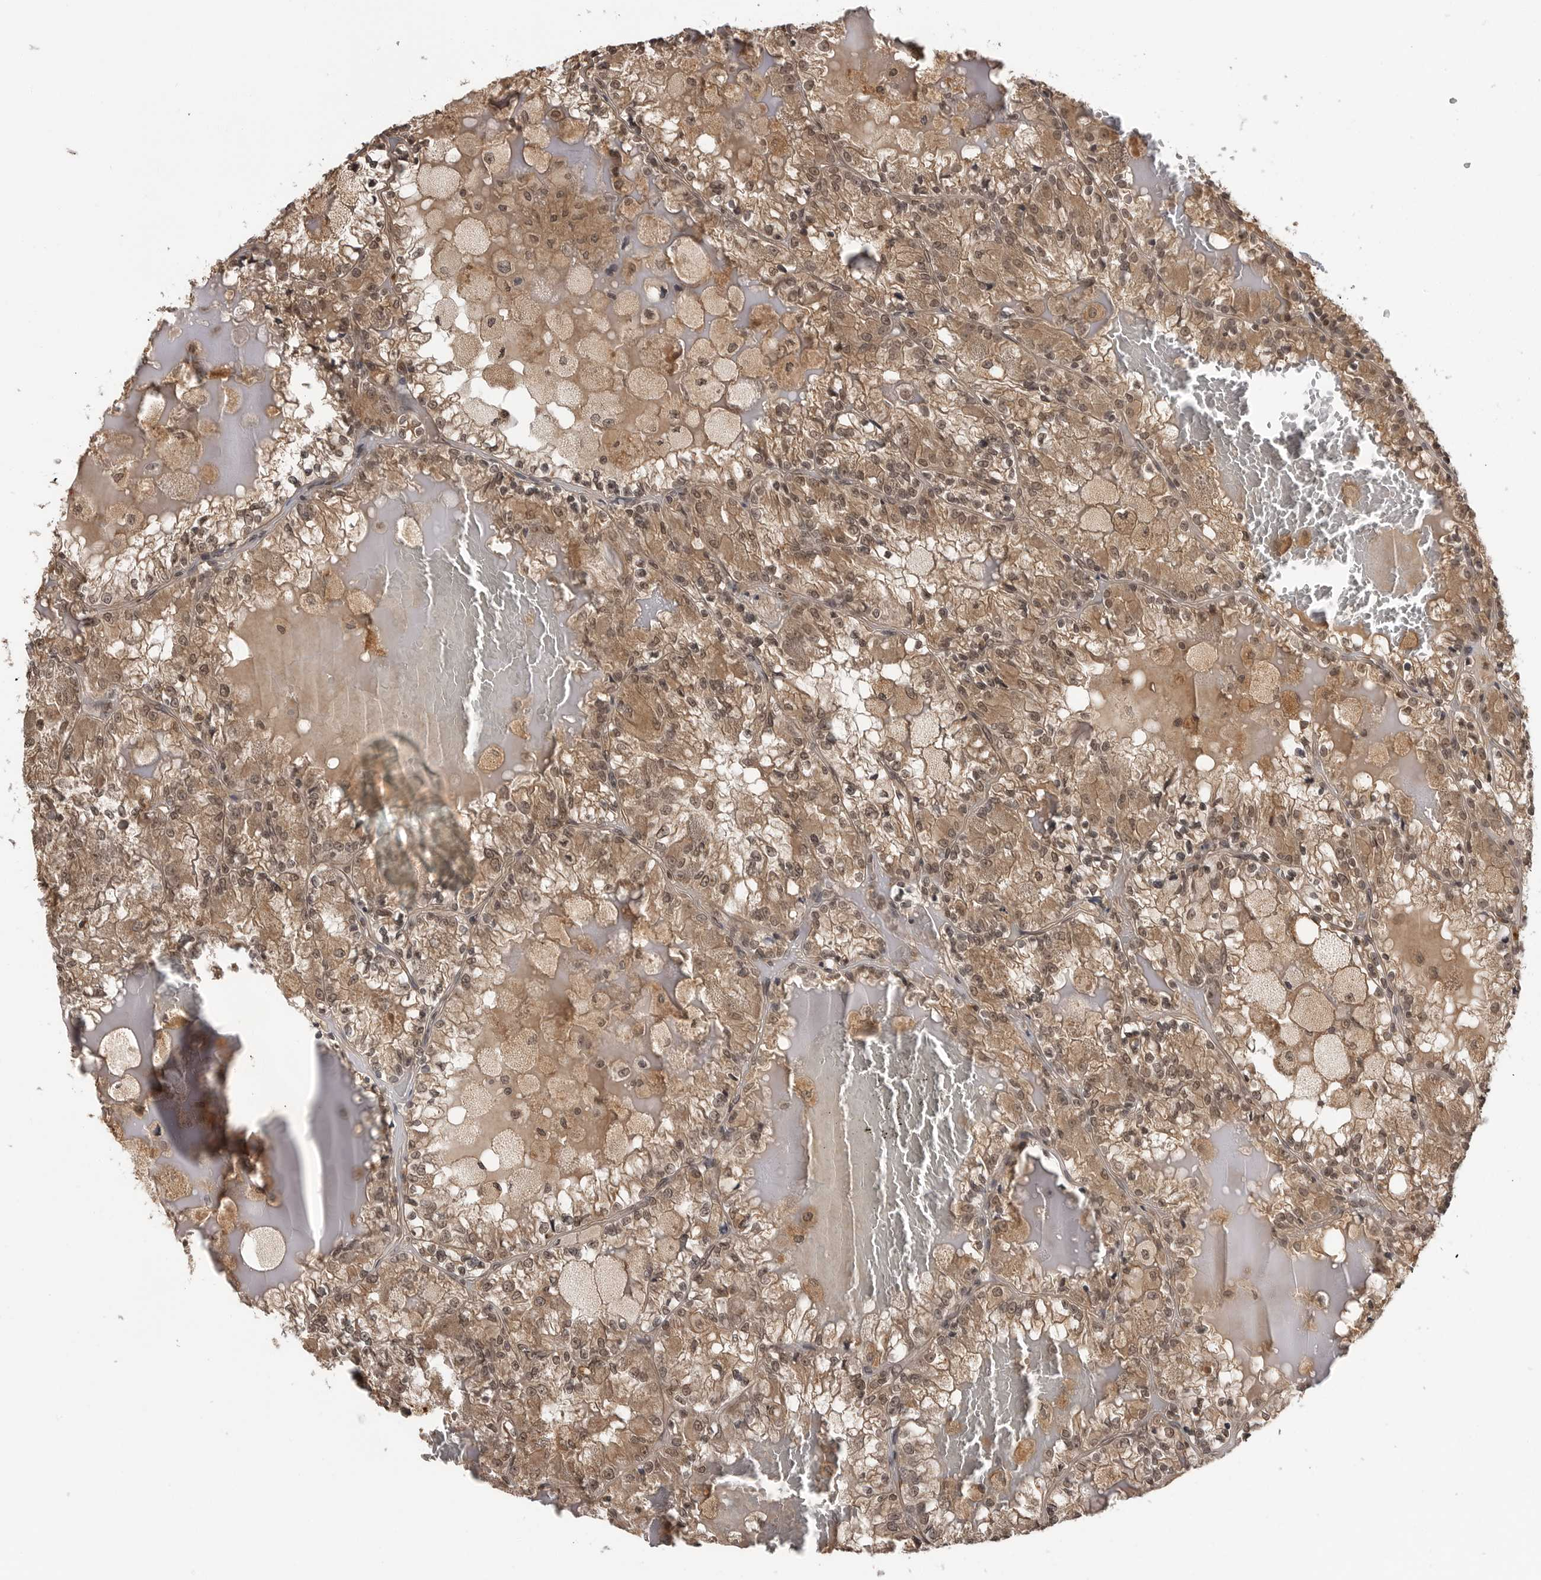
{"staining": {"intensity": "moderate", "quantity": ">75%", "location": "cytoplasmic/membranous,nuclear"}, "tissue": "renal cancer", "cell_type": "Tumor cells", "image_type": "cancer", "snomed": [{"axis": "morphology", "description": "Adenocarcinoma, NOS"}, {"axis": "topography", "description": "Kidney"}], "caption": "This photomicrograph demonstrates renal cancer (adenocarcinoma) stained with immunohistochemistry (IHC) to label a protein in brown. The cytoplasmic/membranous and nuclear of tumor cells show moderate positivity for the protein. Nuclei are counter-stained blue.", "gene": "IL24", "patient": {"sex": "female", "age": 56}}